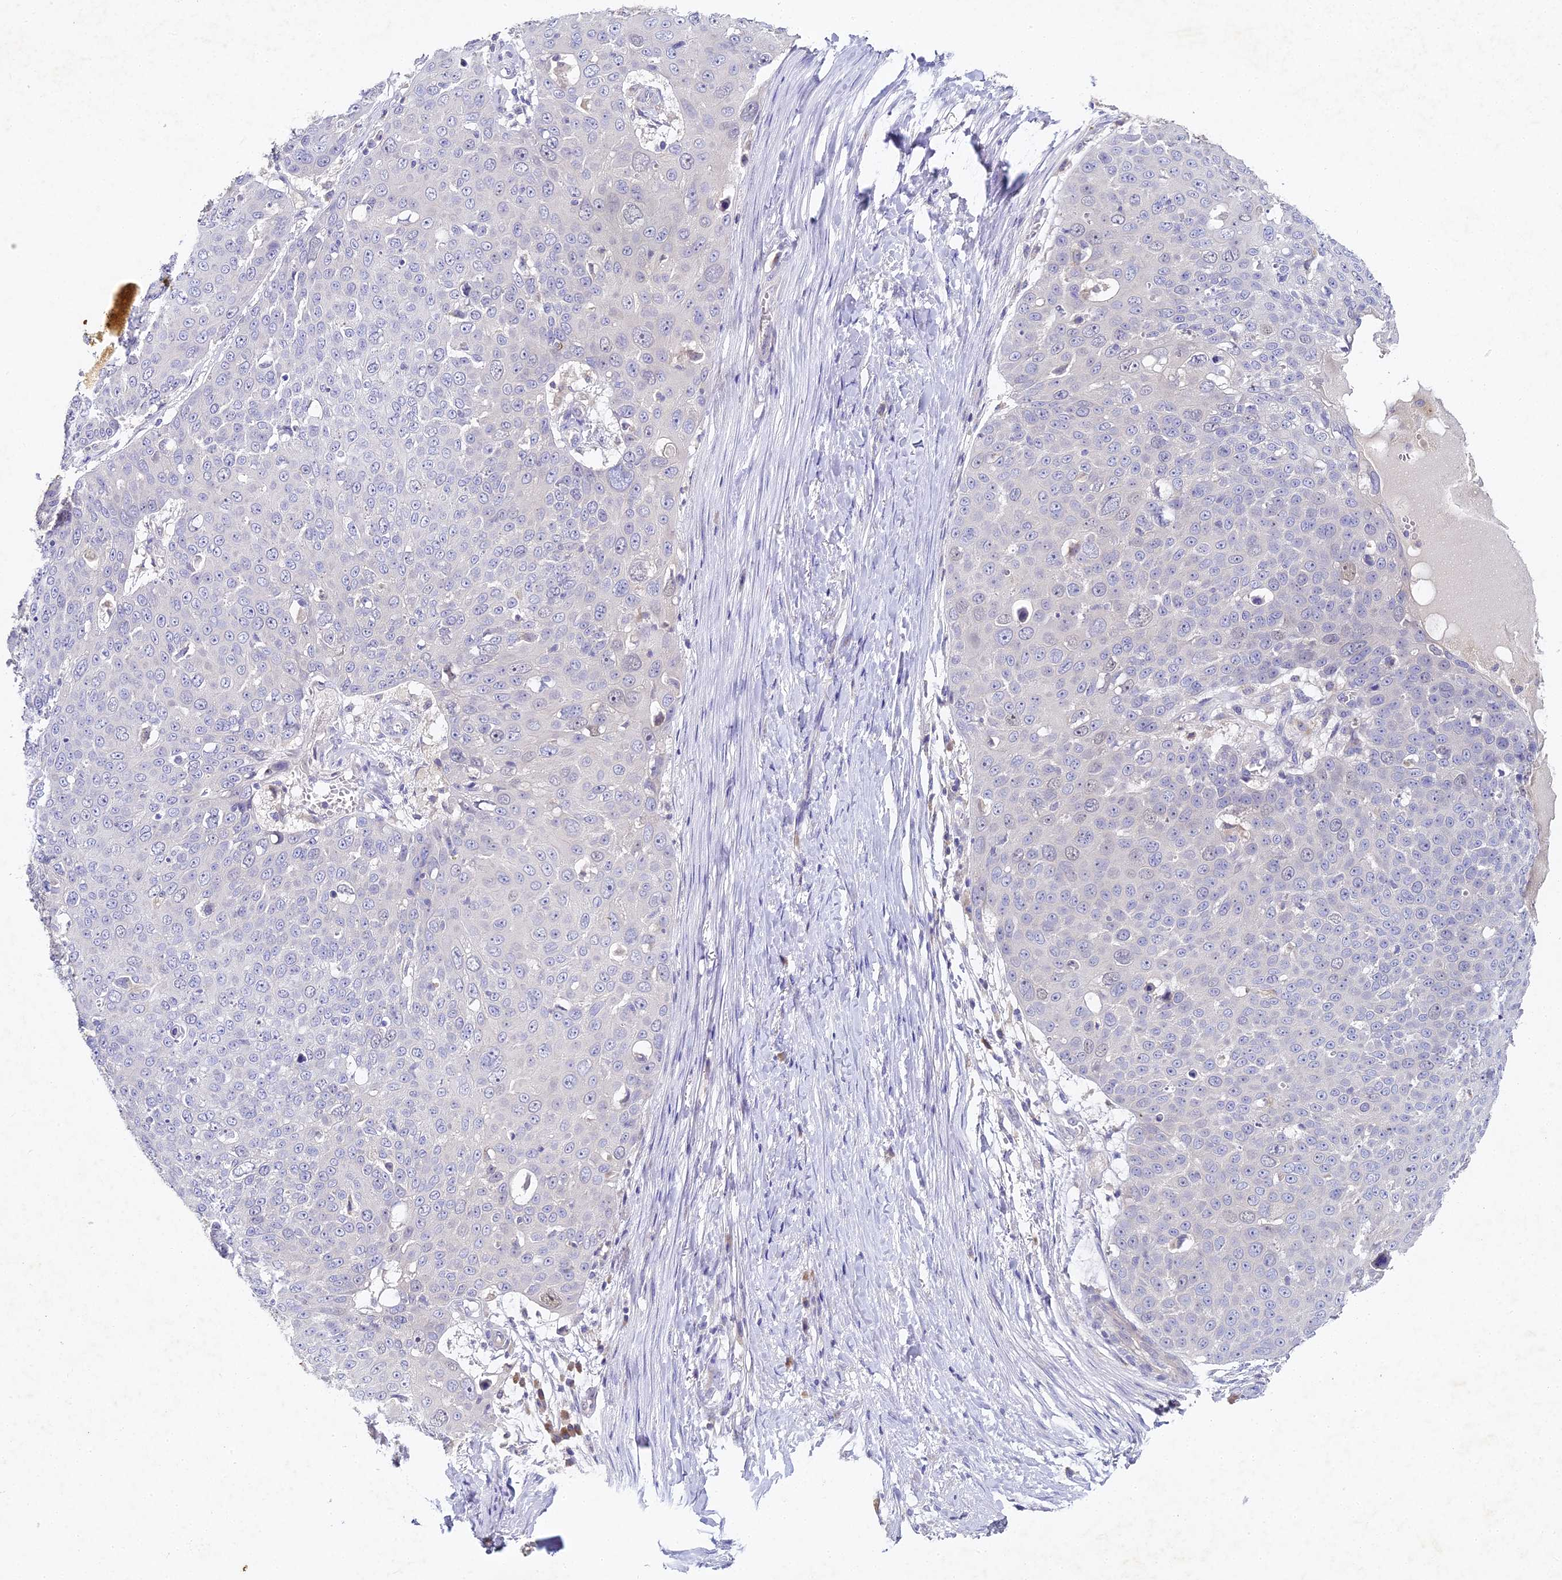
{"staining": {"intensity": "negative", "quantity": "none", "location": "none"}, "tissue": "skin cancer", "cell_type": "Tumor cells", "image_type": "cancer", "snomed": [{"axis": "morphology", "description": "Squamous cell carcinoma, NOS"}, {"axis": "topography", "description": "Skin"}], "caption": "Immunohistochemistry image of neoplastic tissue: human skin cancer stained with DAB (3,3'-diaminobenzidine) exhibits no significant protein staining in tumor cells.", "gene": "DONSON", "patient": {"sex": "male", "age": 71}}